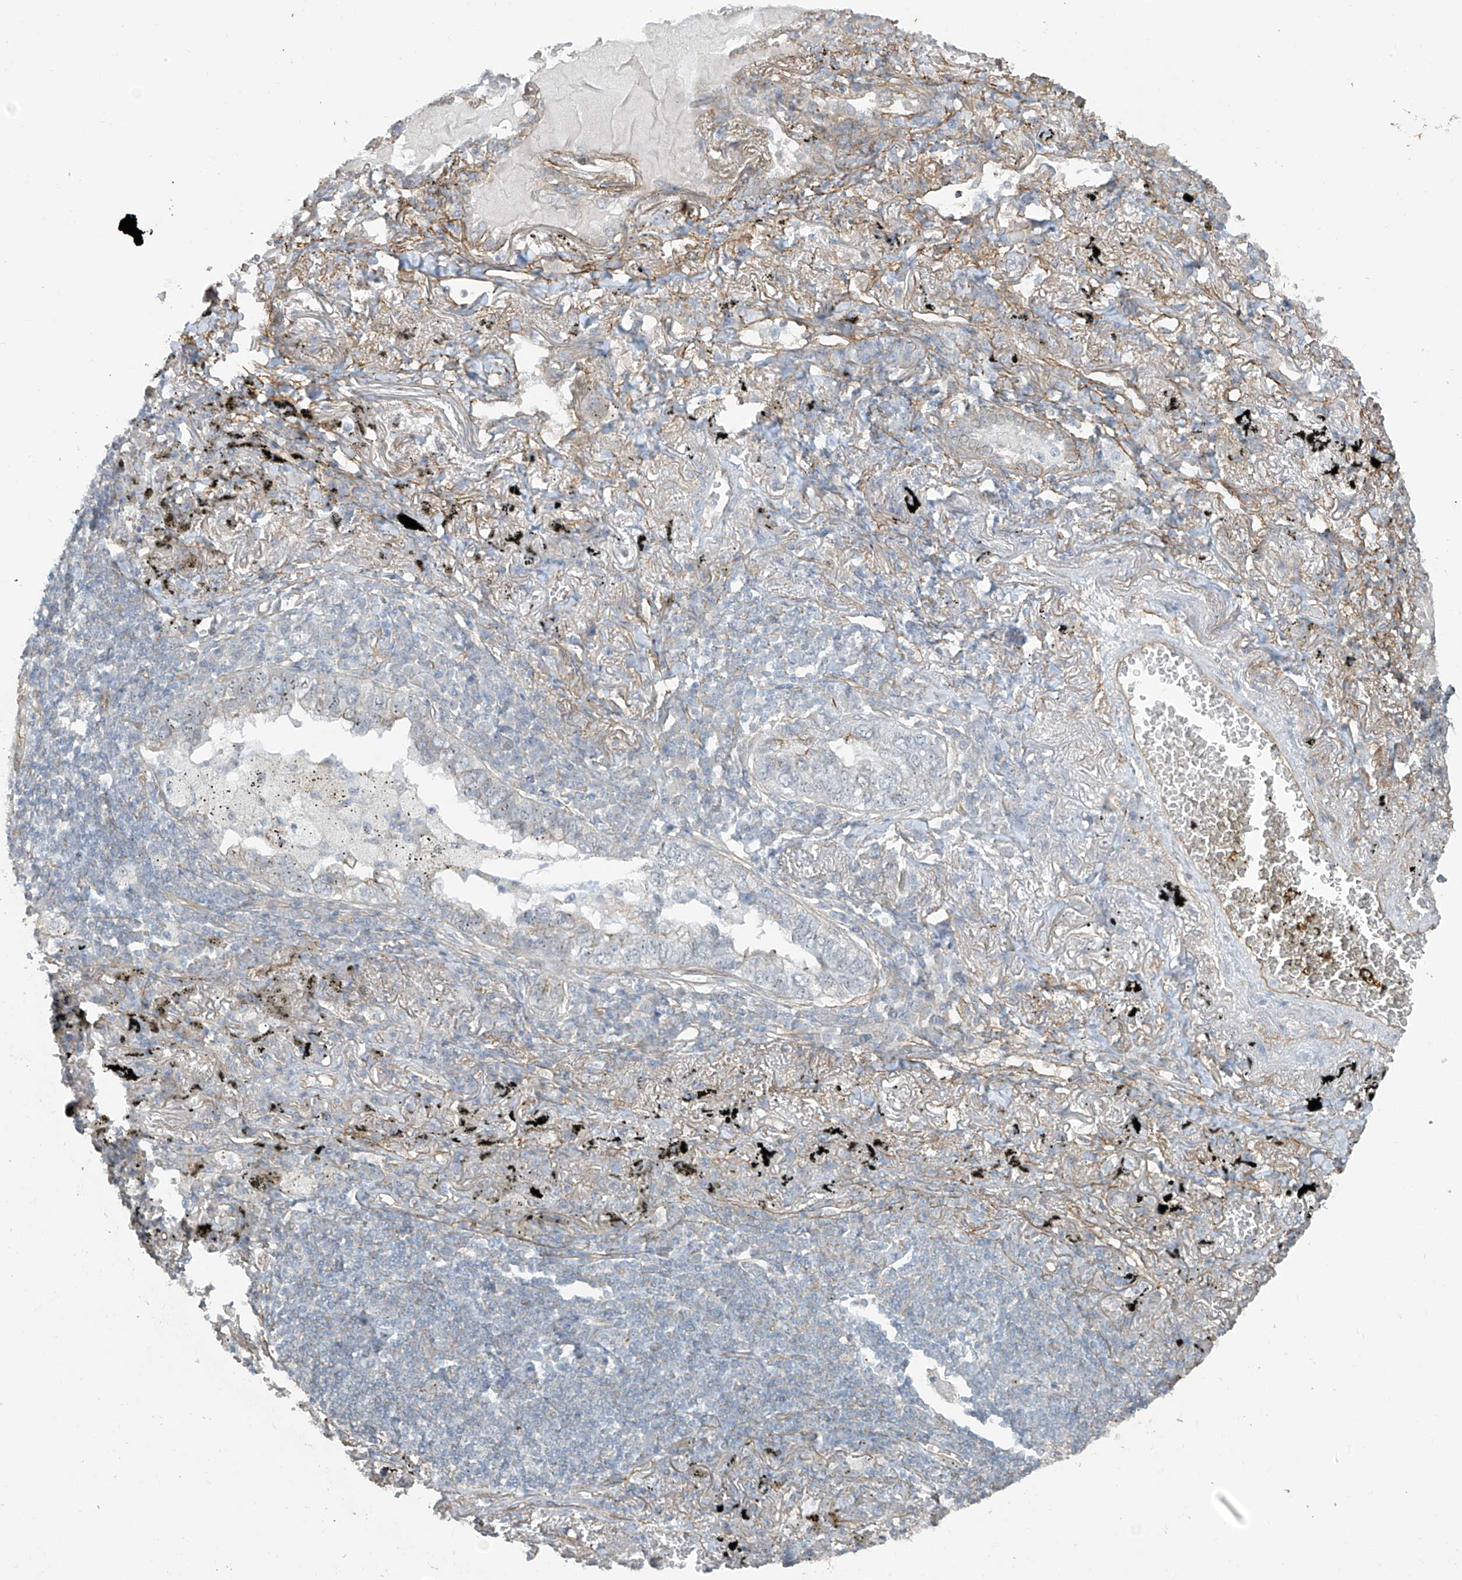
{"staining": {"intensity": "negative", "quantity": "none", "location": "none"}, "tissue": "lung cancer", "cell_type": "Tumor cells", "image_type": "cancer", "snomed": [{"axis": "morphology", "description": "Adenocarcinoma, NOS"}, {"axis": "topography", "description": "Lung"}], "caption": "Tumor cells show no significant expression in lung cancer (adenocarcinoma).", "gene": "TUBE1", "patient": {"sex": "male", "age": 65}}